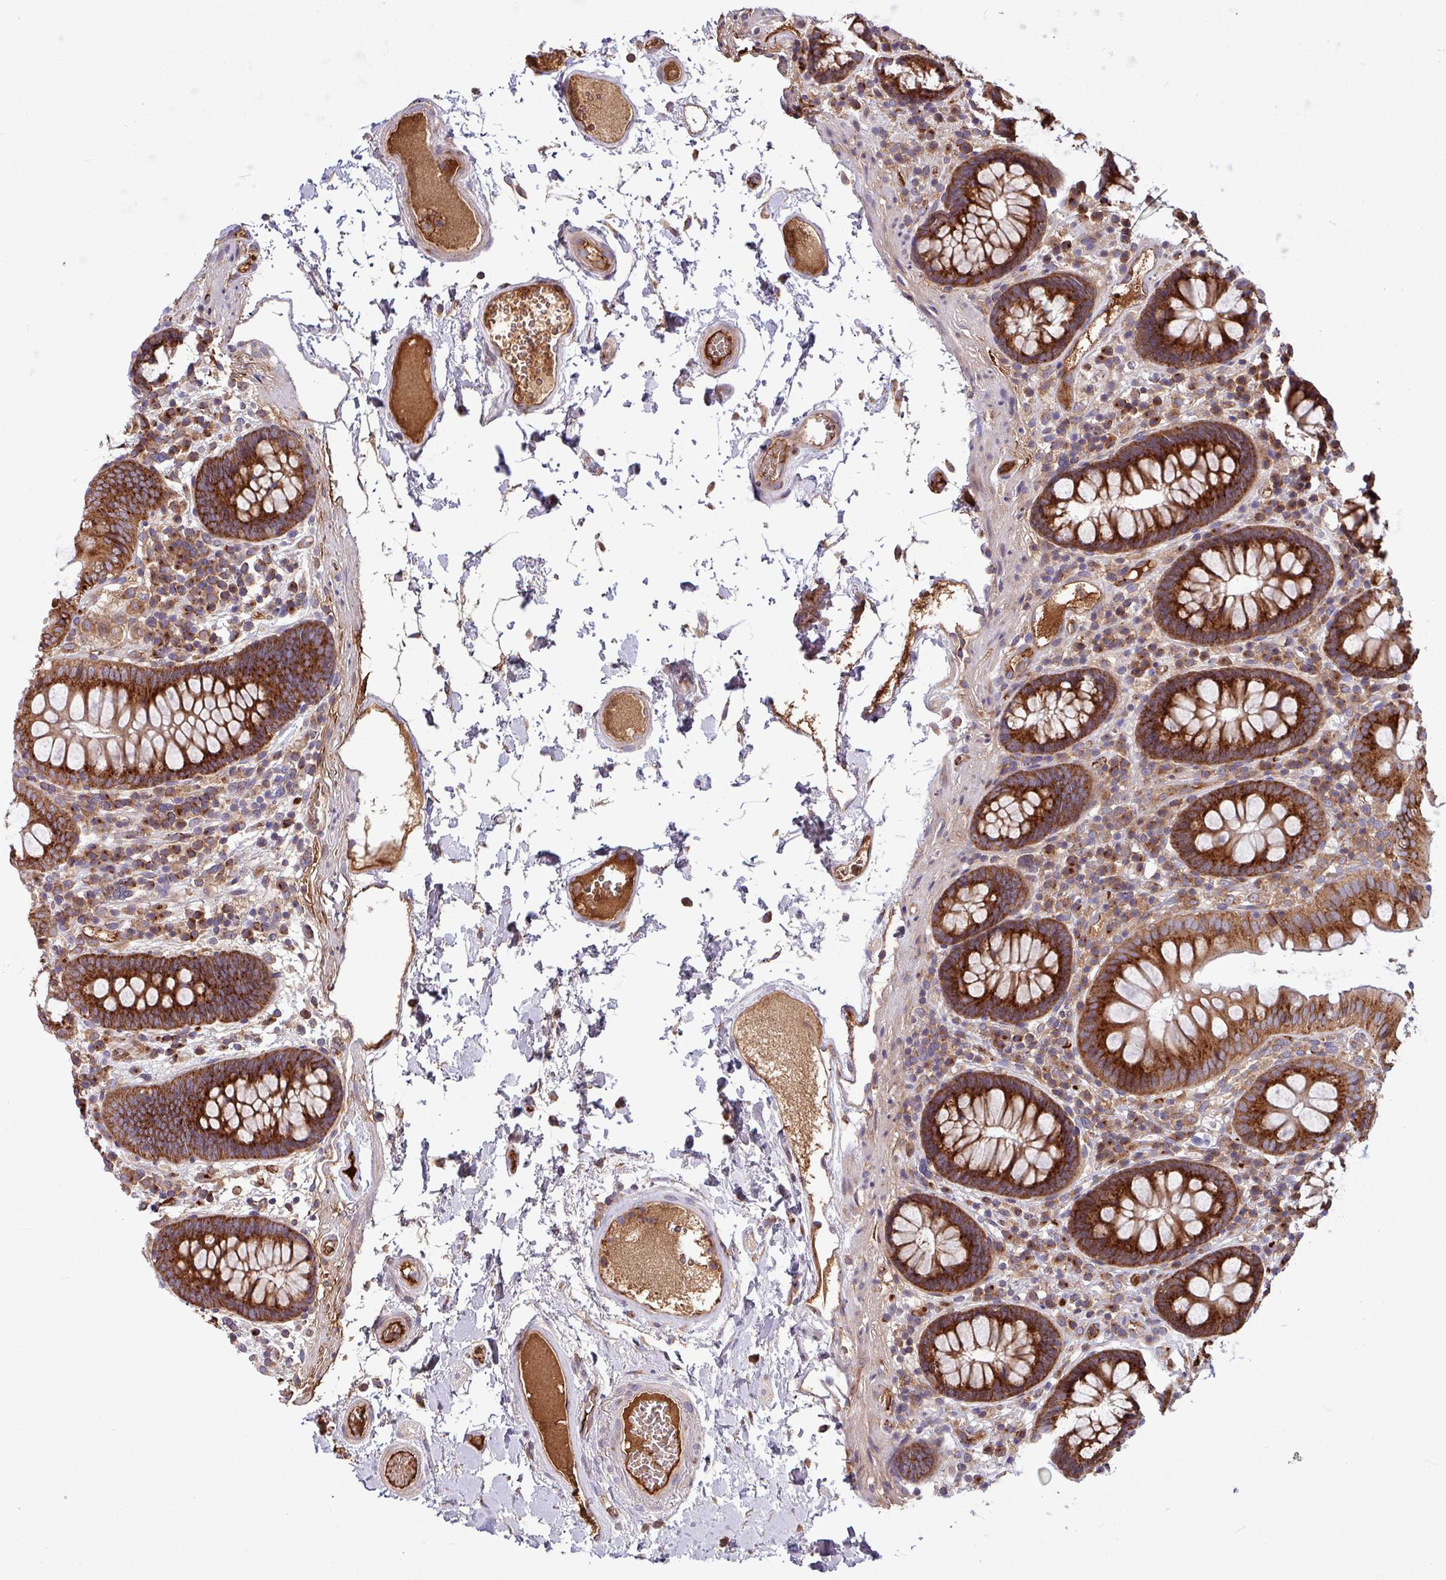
{"staining": {"intensity": "strong", "quantity": "25%-75%", "location": "cytoplasmic/membranous"}, "tissue": "colon", "cell_type": "Endothelial cells", "image_type": "normal", "snomed": [{"axis": "morphology", "description": "Normal tissue, NOS"}, {"axis": "topography", "description": "Colon"}], "caption": "This is an image of immunohistochemistry (IHC) staining of benign colon, which shows strong positivity in the cytoplasmic/membranous of endothelial cells.", "gene": "LSM12", "patient": {"sex": "male", "age": 84}}